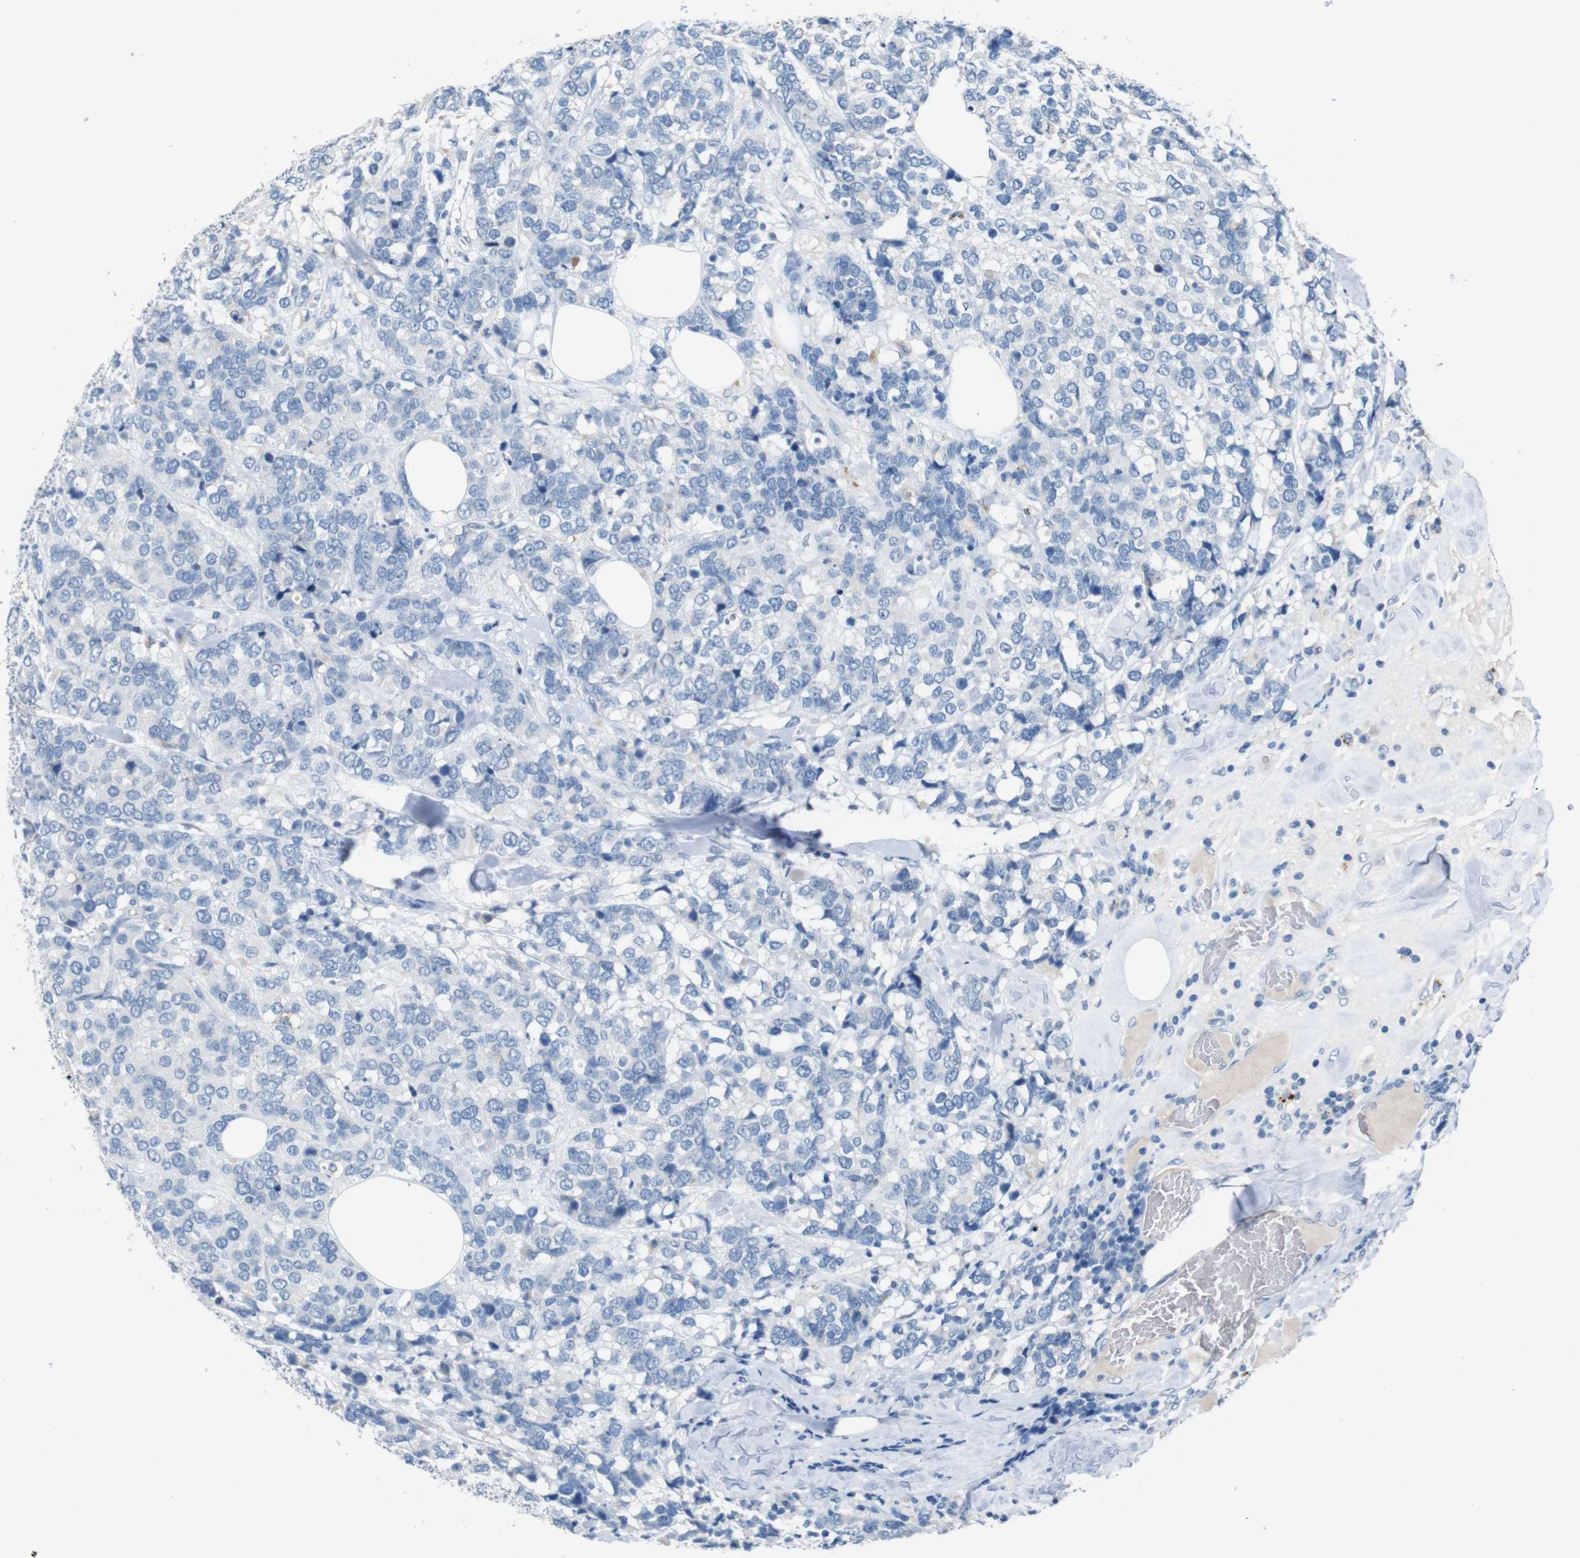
{"staining": {"intensity": "negative", "quantity": "none", "location": "none"}, "tissue": "breast cancer", "cell_type": "Tumor cells", "image_type": "cancer", "snomed": [{"axis": "morphology", "description": "Lobular carcinoma"}, {"axis": "topography", "description": "Breast"}], "caption": "An immunohistochemistry (IHC) histopathology image of lobular carcinoma (breast) is shown. There is no staining in tumor cells of lobular carcinoma (breast).", "gene": "SLC2A8", "patient": {"sex": "female", "age": 59}}